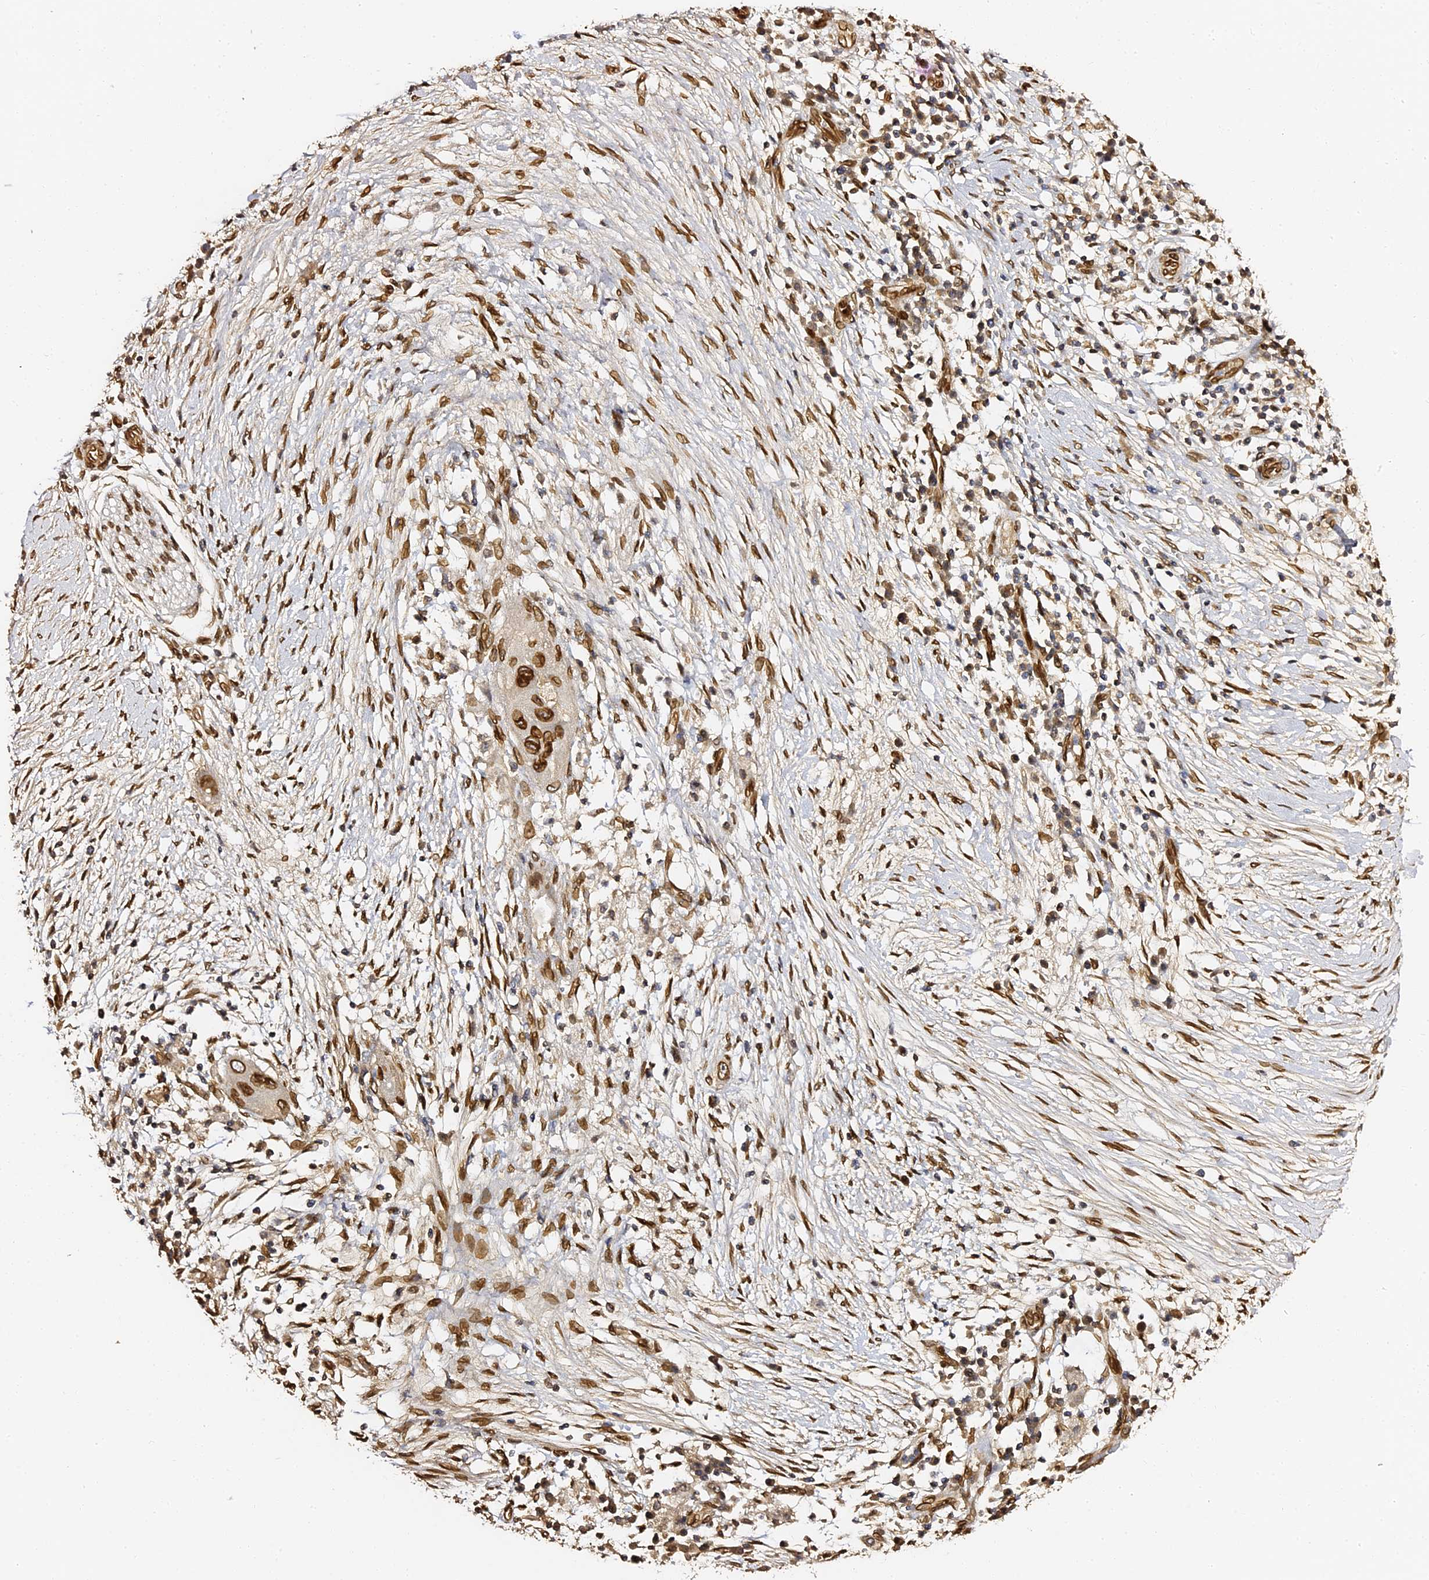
{"staining": {"intensity": "strong", "quantity": ">75%", "location": "cytoplasmic/membranous,nuclear"}, "tissue": "pancreatic cancer", "cell_type": "Tumor cells", "image_type": "cancer", "snomed": [{"axis": "morphology", "description": "Adenocarcinoma, NOS"}, {"axis": "topography", "description": "Pancreas"}], "caption": "Protein expression by immunohistochemistry reveals strong cytoplasmic/membranous and nuclear expression in approximately >75% of tumor cells in pancreatic cancer (adenocarcinoma).", "gene": "ANAPC5", "patient": {"sex": "male", "age": 68}}